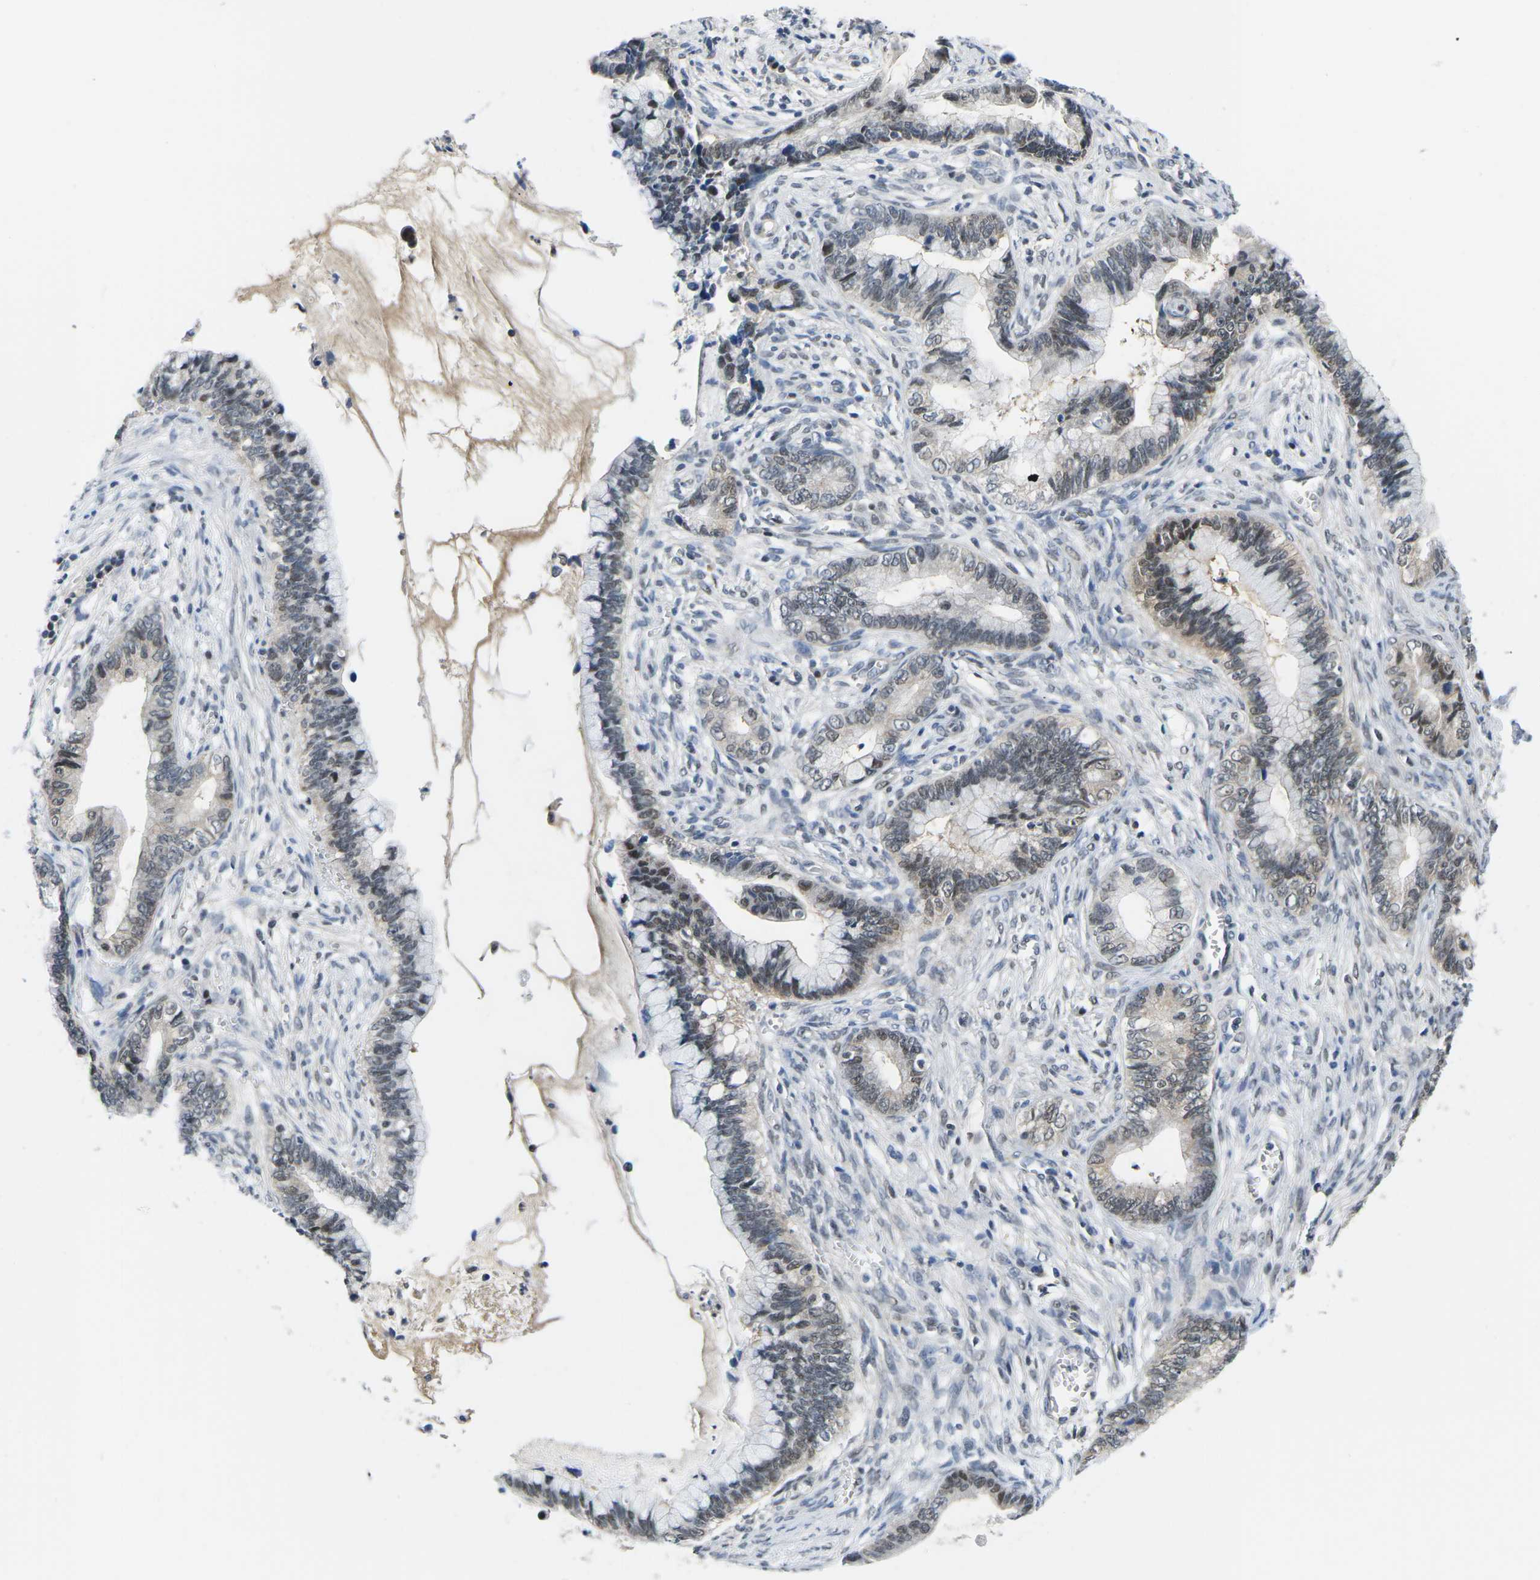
{"staining": {"intensity": "moderate", "quantity": "25%-75%", "location": "nuclear"}, "tissue": "cervical cancer", "cell_type": "Tumor cells", "image_type": "cancer", "snomed": [{"axis": "morphology", "description": "Adenocarcinoma, NOS"}, {"axis": "topography", "description": "Cervix"}], "caption": "A brown stain shows moderate nuclear positivity of a protein in cervical cancer (adenocarcinoma) tumor cells.", "gene": "UBA7", "patient": {"sex": "female", "age": 44}}